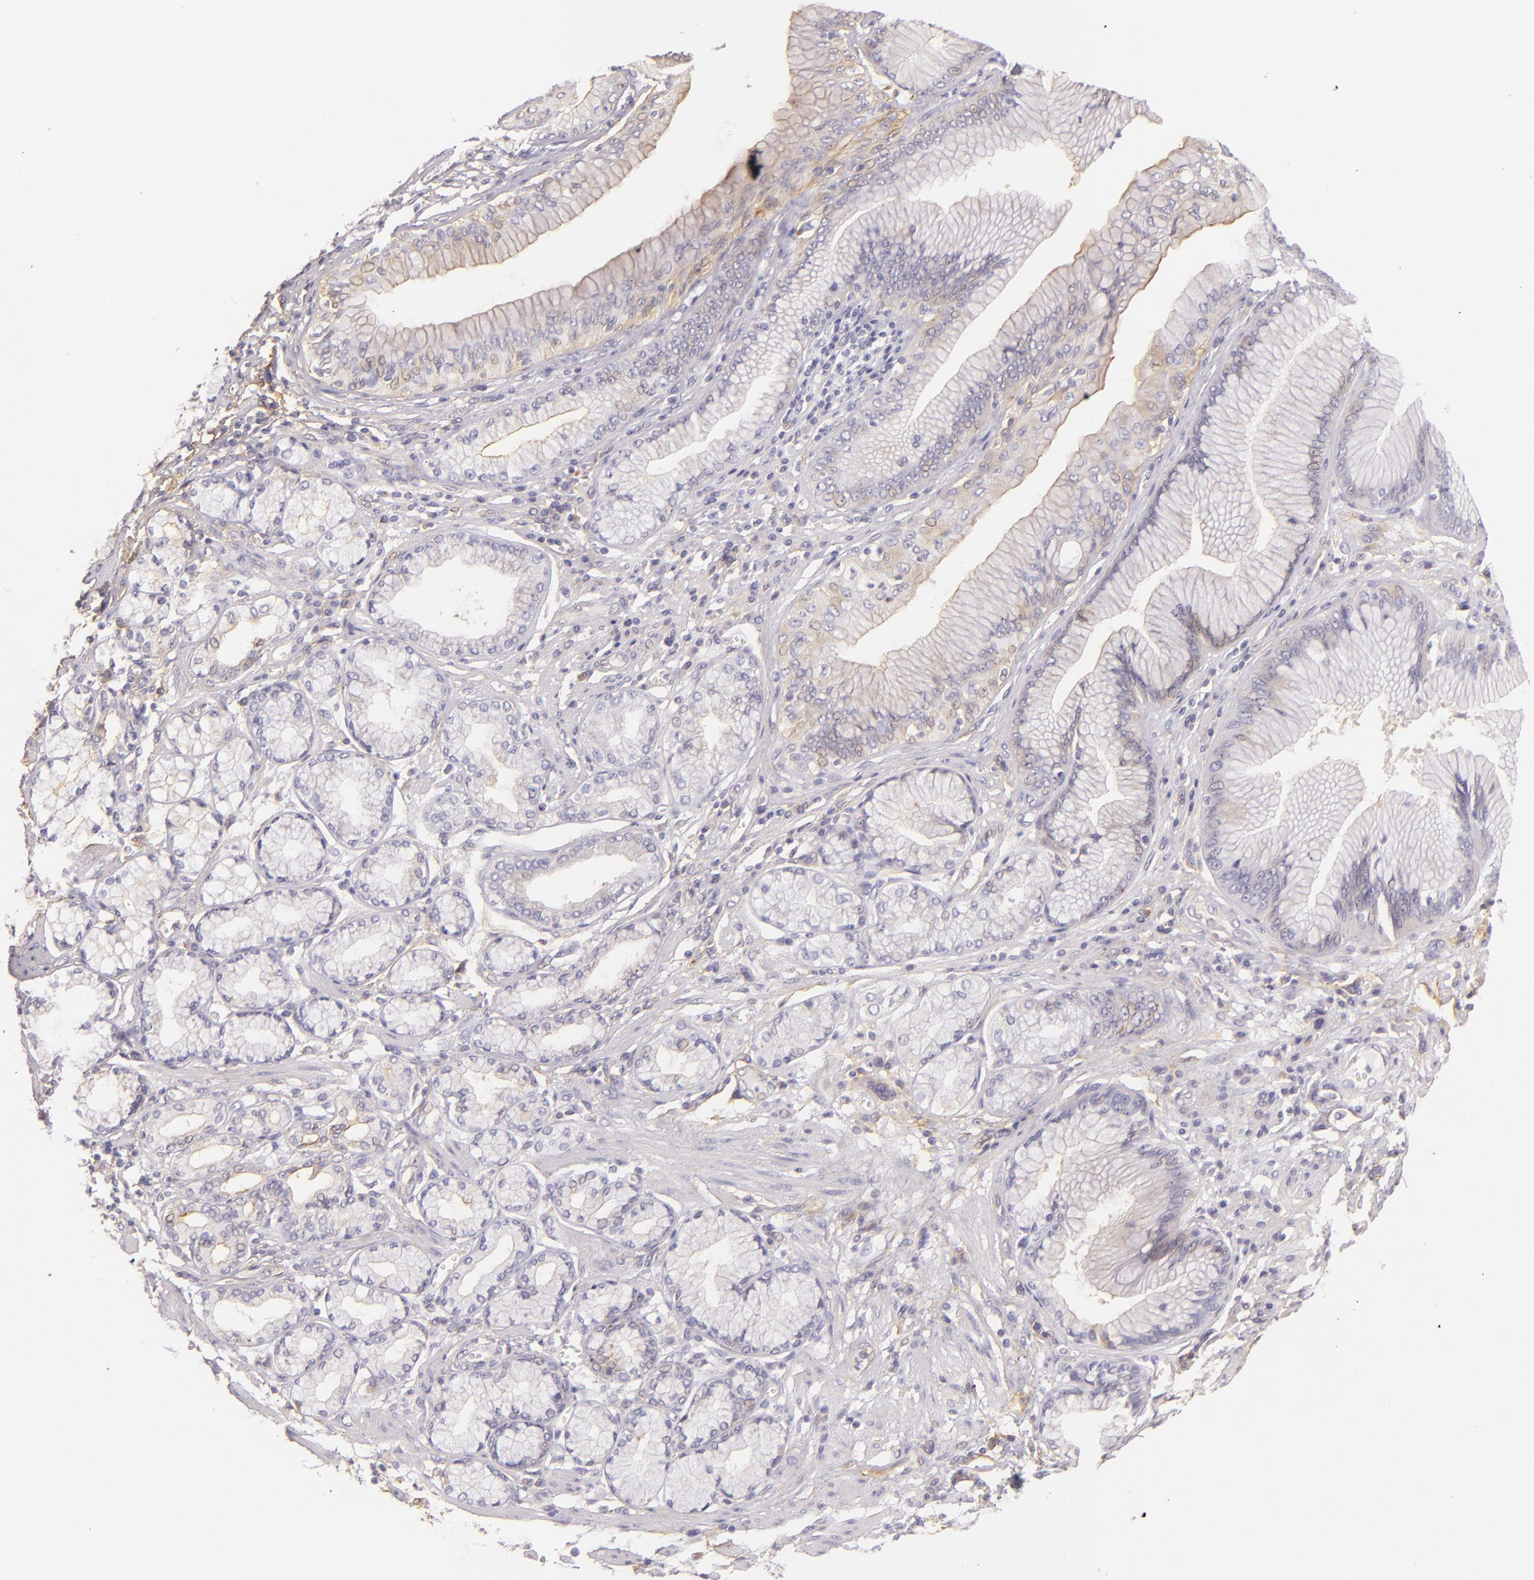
{"staining": {"intensity": "weak", "quantity": "<25%", "location": "cytoplasmic/membranous"}, "tissue": "stomach cancer", "cell_type": "Tumor cells", "image_type": "cancer", "snomed": [{"axis": "morphology", "description": "Adenocarcinoma, NOS"}, {"axis": "topography", "description": "Pancreas"}, {"axis": "topography", "description": "Stomach, upper"}], "caption": "Immunohistochemical staining of stomach cancer shows no significant positivity in tumor cells. (IHC, brightfield microscopy, high magnification).", "gene": "CTSF", "patient": {"sex": "male", "age": 77}}